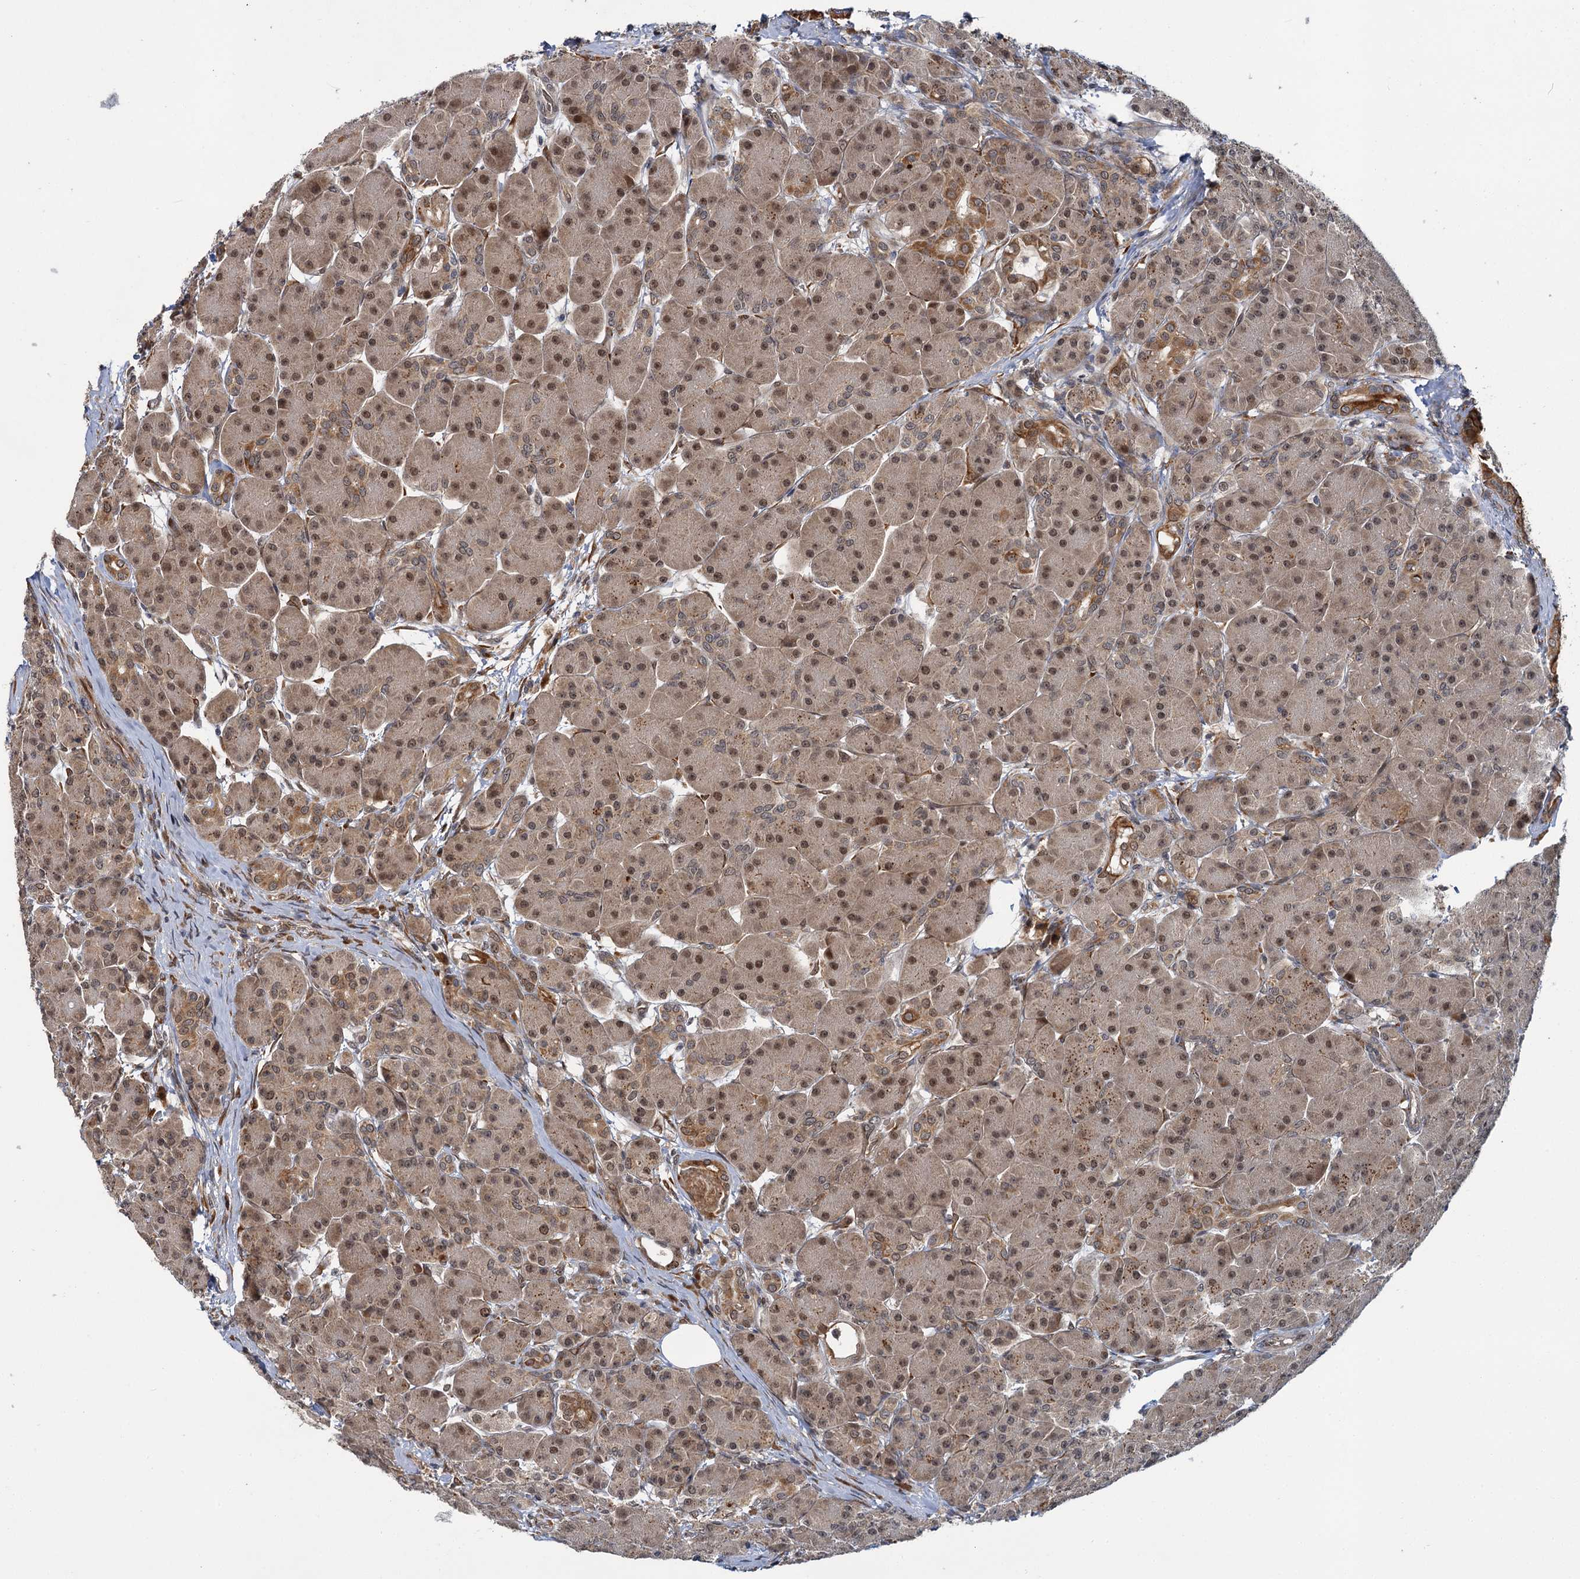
{"staining": {"intensity": "moderate", "quantity": ">75%", "location": "cytoplasmic/membranous,nuclear"}, "tissue": "pancreas", "cell_type": "Exocrine glandular cells", "image_type": "normal", "snomed": [{"axis": "morphology", "description": "Normal tissue, NOS"}, {"axis": "topography", "description": "Pancreas"}], "caption": "An immunohistochemistry micrograph of benign tissue is shown. Protein staining in brown highlights moderate cytoplasmic/membranous,nuclear positivity in pancreas within exocrine glandular cells.", "gene": "APBA2", "patient": {"sex": "male", "age": 63}}